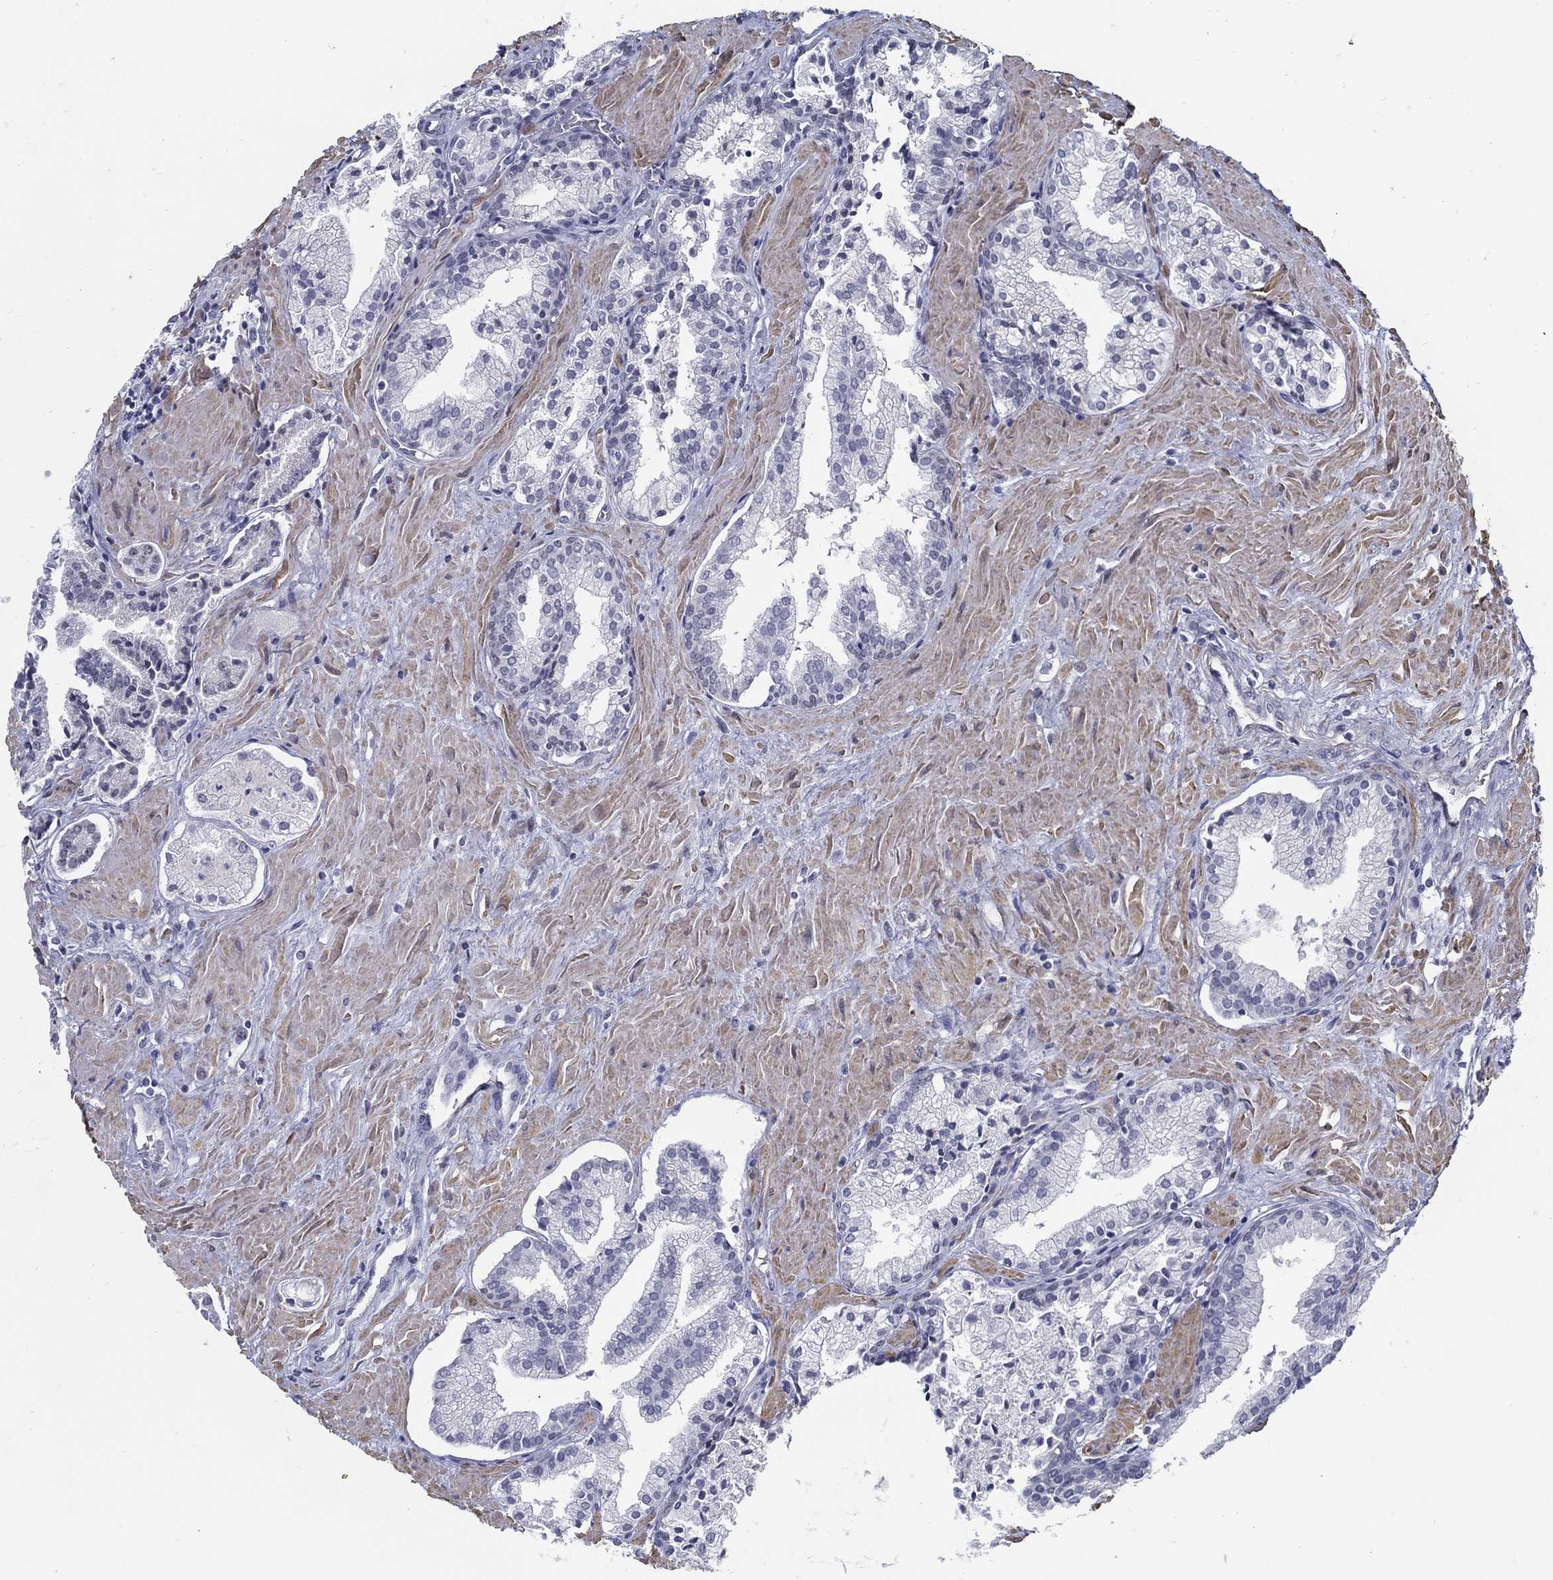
{"staining": {"intensity": "negative", "quantity": "none", "location": "none"}, "tissue": "prostate cancer", "cell_type": "Tumor cells", "image_type": "cancer", "snomed": [{"axis": "morphology", "description": "Adenocarcinoma, NOS"}, {"axis": "topography", "description": "Prostate and seminal vesicle, NOS"}, {"axis": "topography", "description": "Prostate"}], "caption": "A micrograph of adenocarcinoma (prostate) stained for a protein exhibits no brown staining in tumor cells.", "gene": "USP29", "patient": {"sex": "male", "age": 44}}